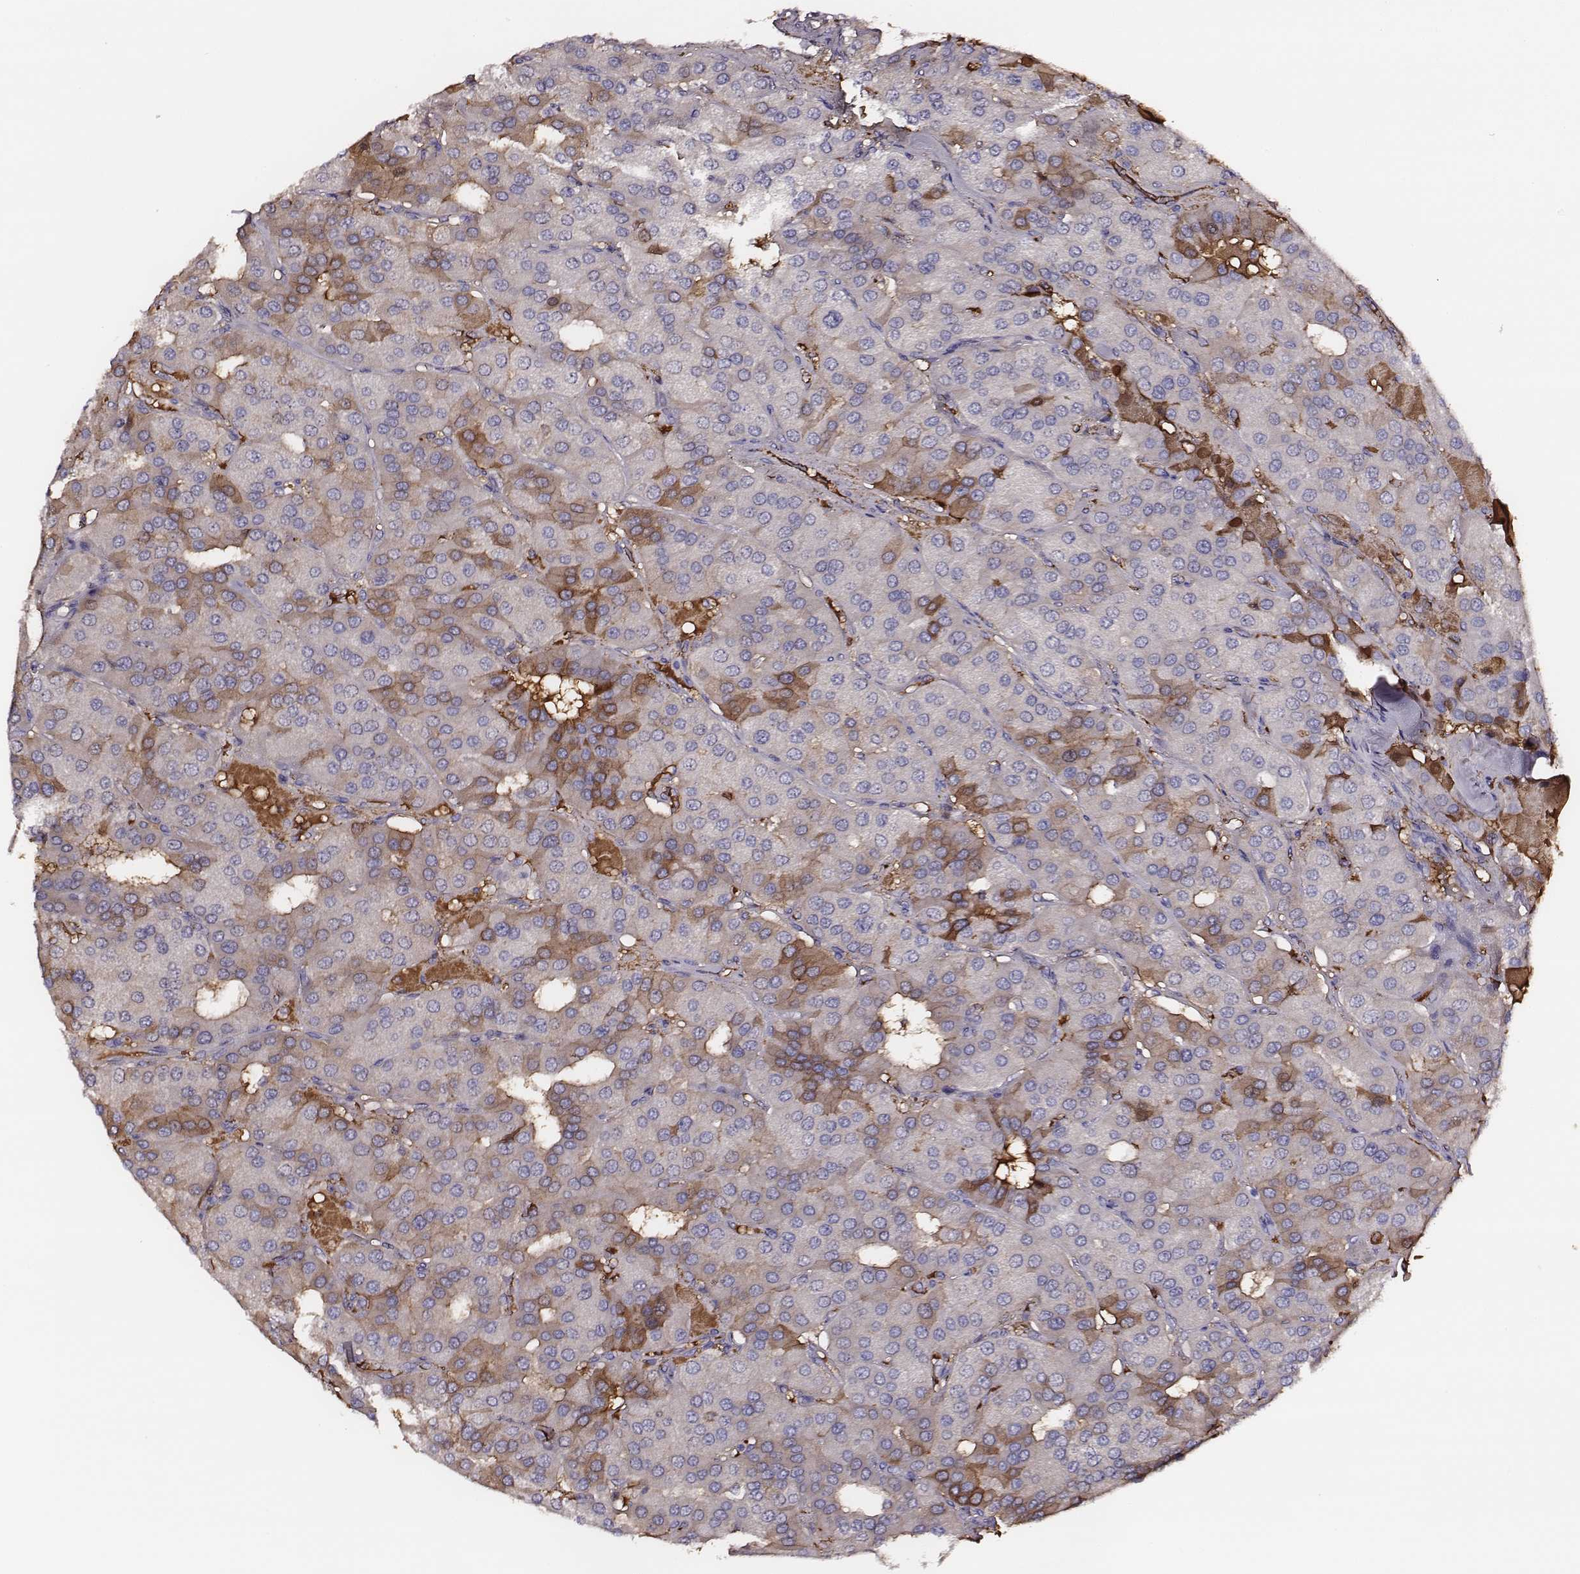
{"staining": {"intensity": "weak", "quantity": "<25%", "location": "cytoplasmic/membranous"}, "tissue": "parathyroid gland", "cell_type": "Glandular cells", "image_type": "normal", "snomed": [{"axis": "morphology", "description": "Normal tissue, NOS"}, {"axis": "morphology", "description": "Adenoma, NOS"}, {"axis": "topography", "description": "Parathyroid gland"}], "caption": "Micrograph shows no significant protein expression in glandular cells of normal parathyroid gland. (Brightfield microscopy of DAB (3,3'-diaminobenzidine) immunohistochemistry at high magnification).", "gene": "TF", "patient": {"sex": "female", "age": 86}}